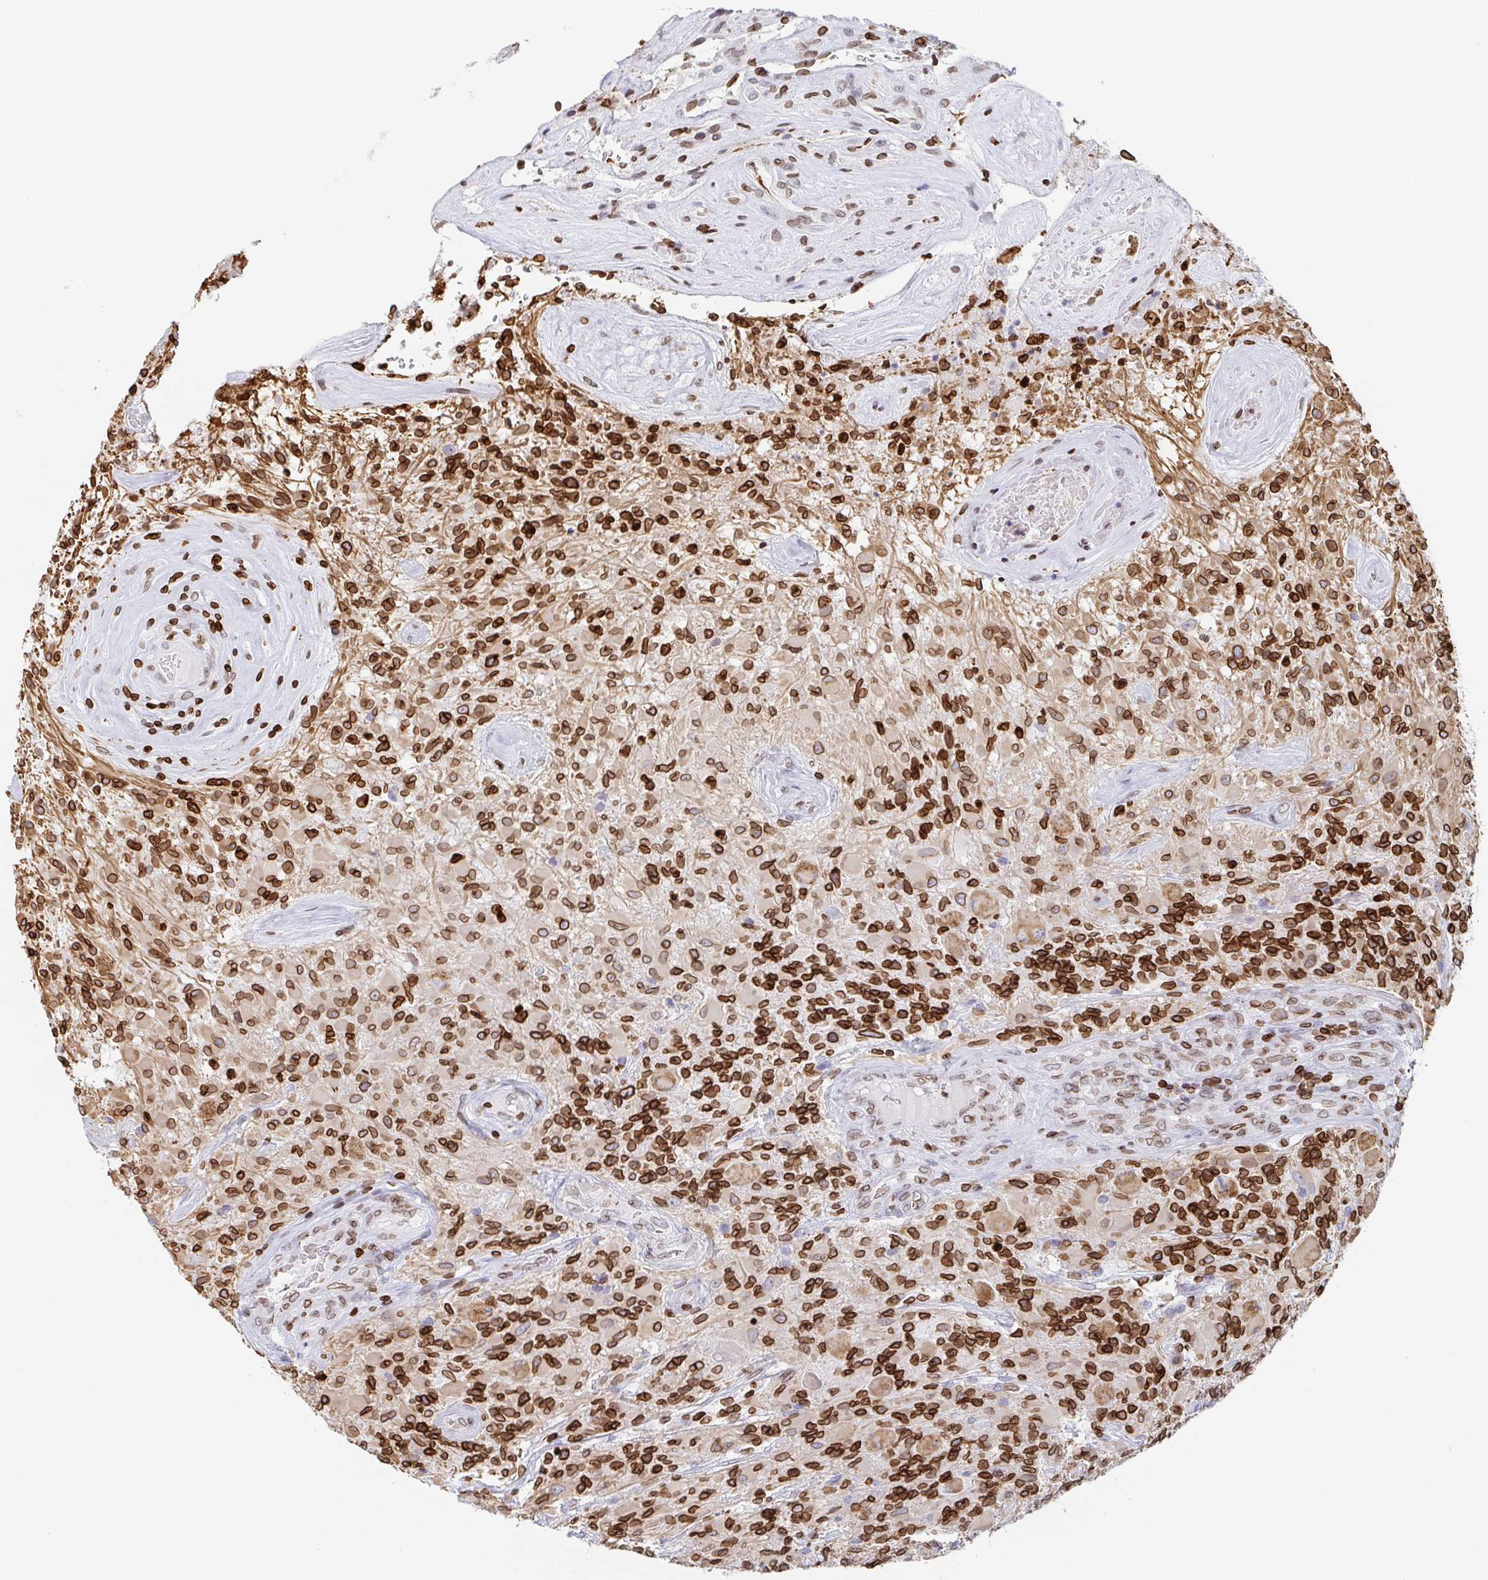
{"staining": {"intensity": "strong", "quantity": ">75%", "location": "cytoplasmic/membranous,nuclear"}, "tissue": "glioma", "cell_type": "Tumor cells", "image_type": "cancer", "snomed": [{"axis": "morphology", "description": "Glioma, malignant, High grade"}, {"axis": "topography", "description": "Brain"}], "caption": "Protein analysis of malignant glioma (high-grade) tissue exhibits strong cytoplasmic/membranous and nuclear staining in approximately >75% of tumor cells.", "gene": "BTBD7", "patient": {"sex": "female", "age": 65}}